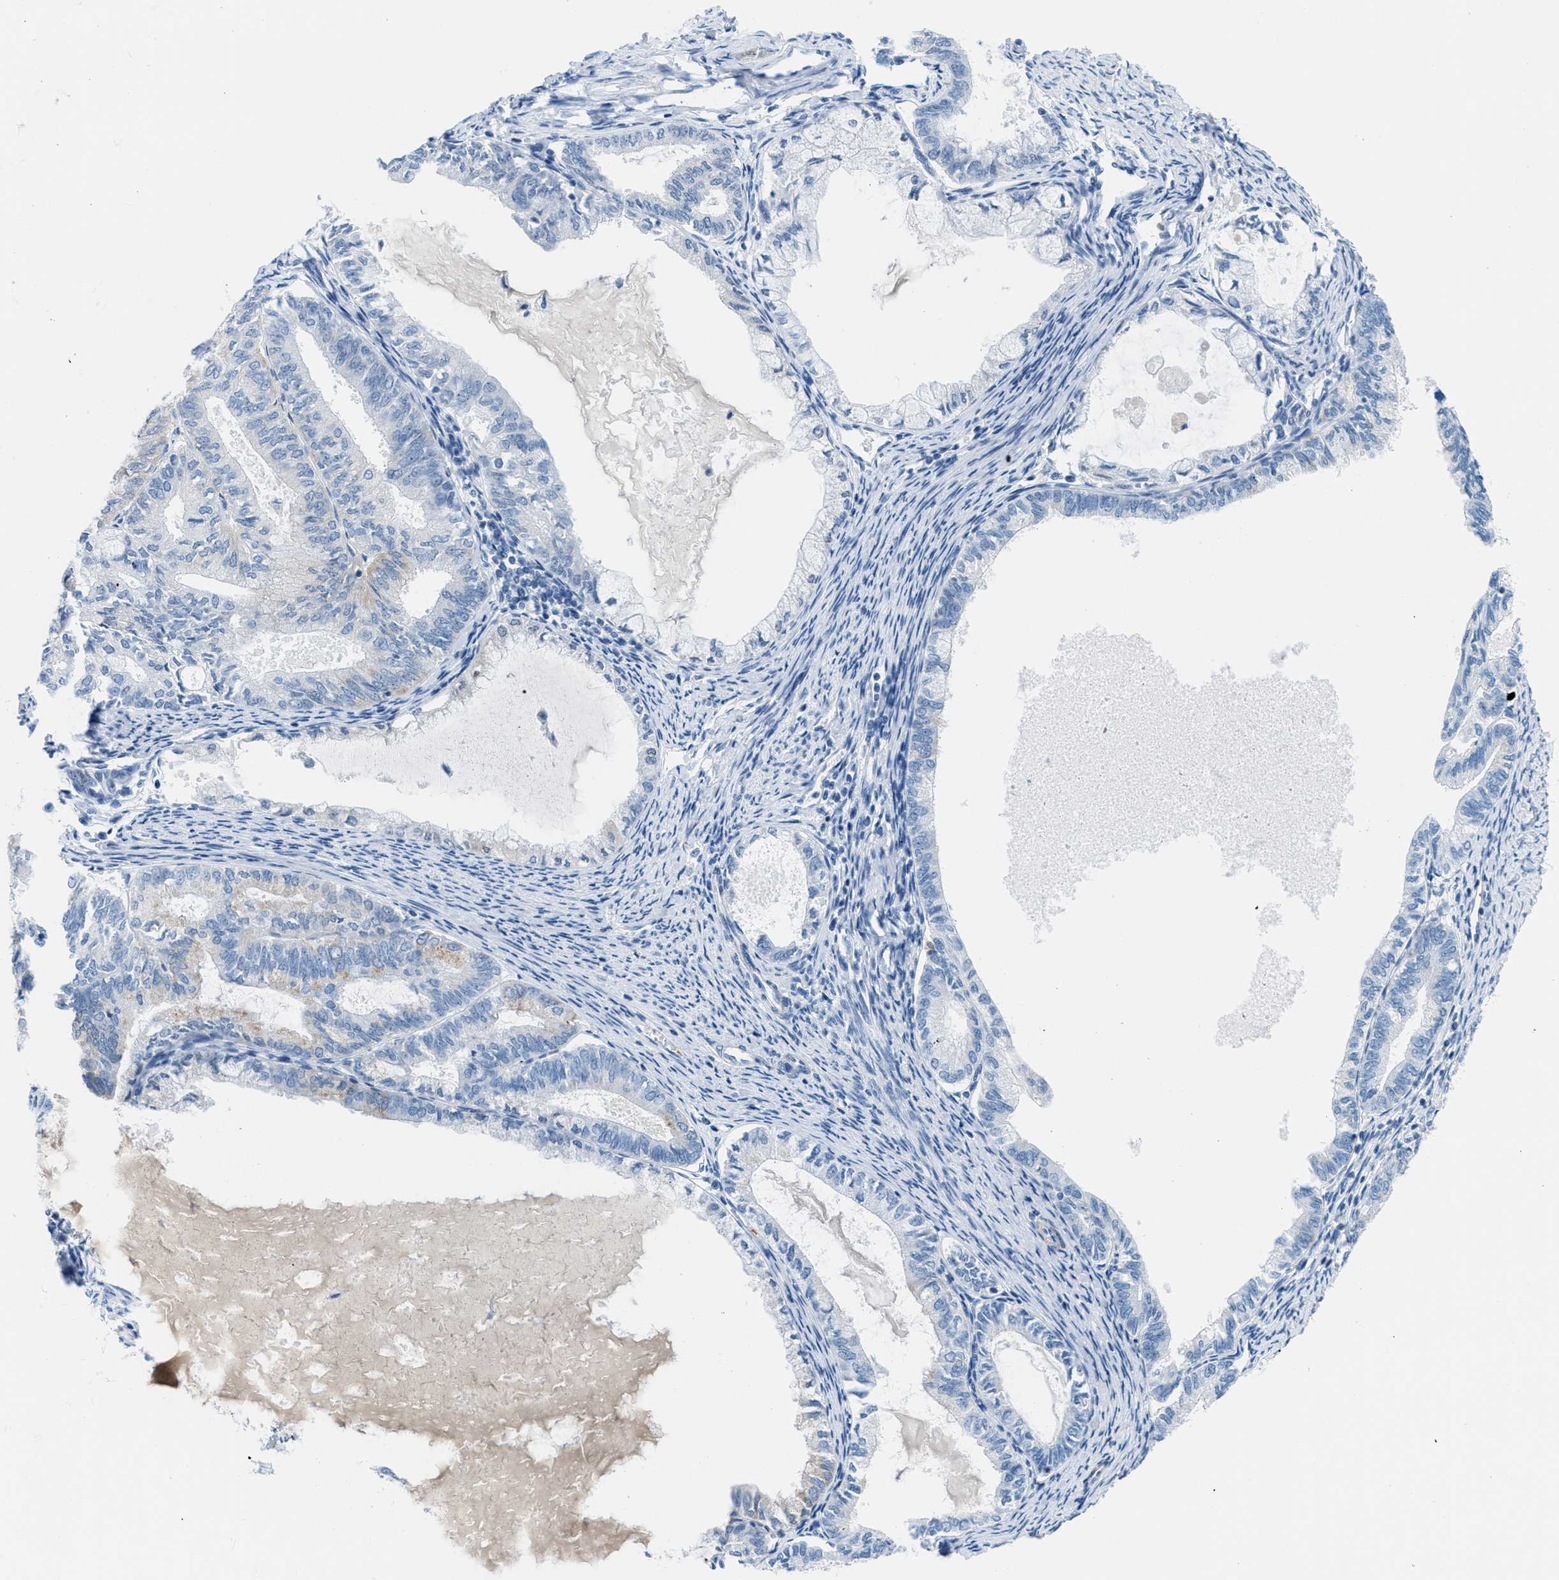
{"staining": {"intensity": "negative", "quantity": "none", "location": "none"}, "tissue": "endometrial cancer", "cell_type": "Tumor cells", "image_type": "cancer", "snomed": [{"axis": "morphology", "description": "Adenocarcinoma, NOS"}, {"axis": "topography", "description": "Endometrium"}], "caption": "This is an IHC photomicrograph of human endometrial cancer (adenocarcinoma). There is no staining in tumor cells.", "gene": "MAPRE2", "patient": {"sex": "female", "age": 86}}